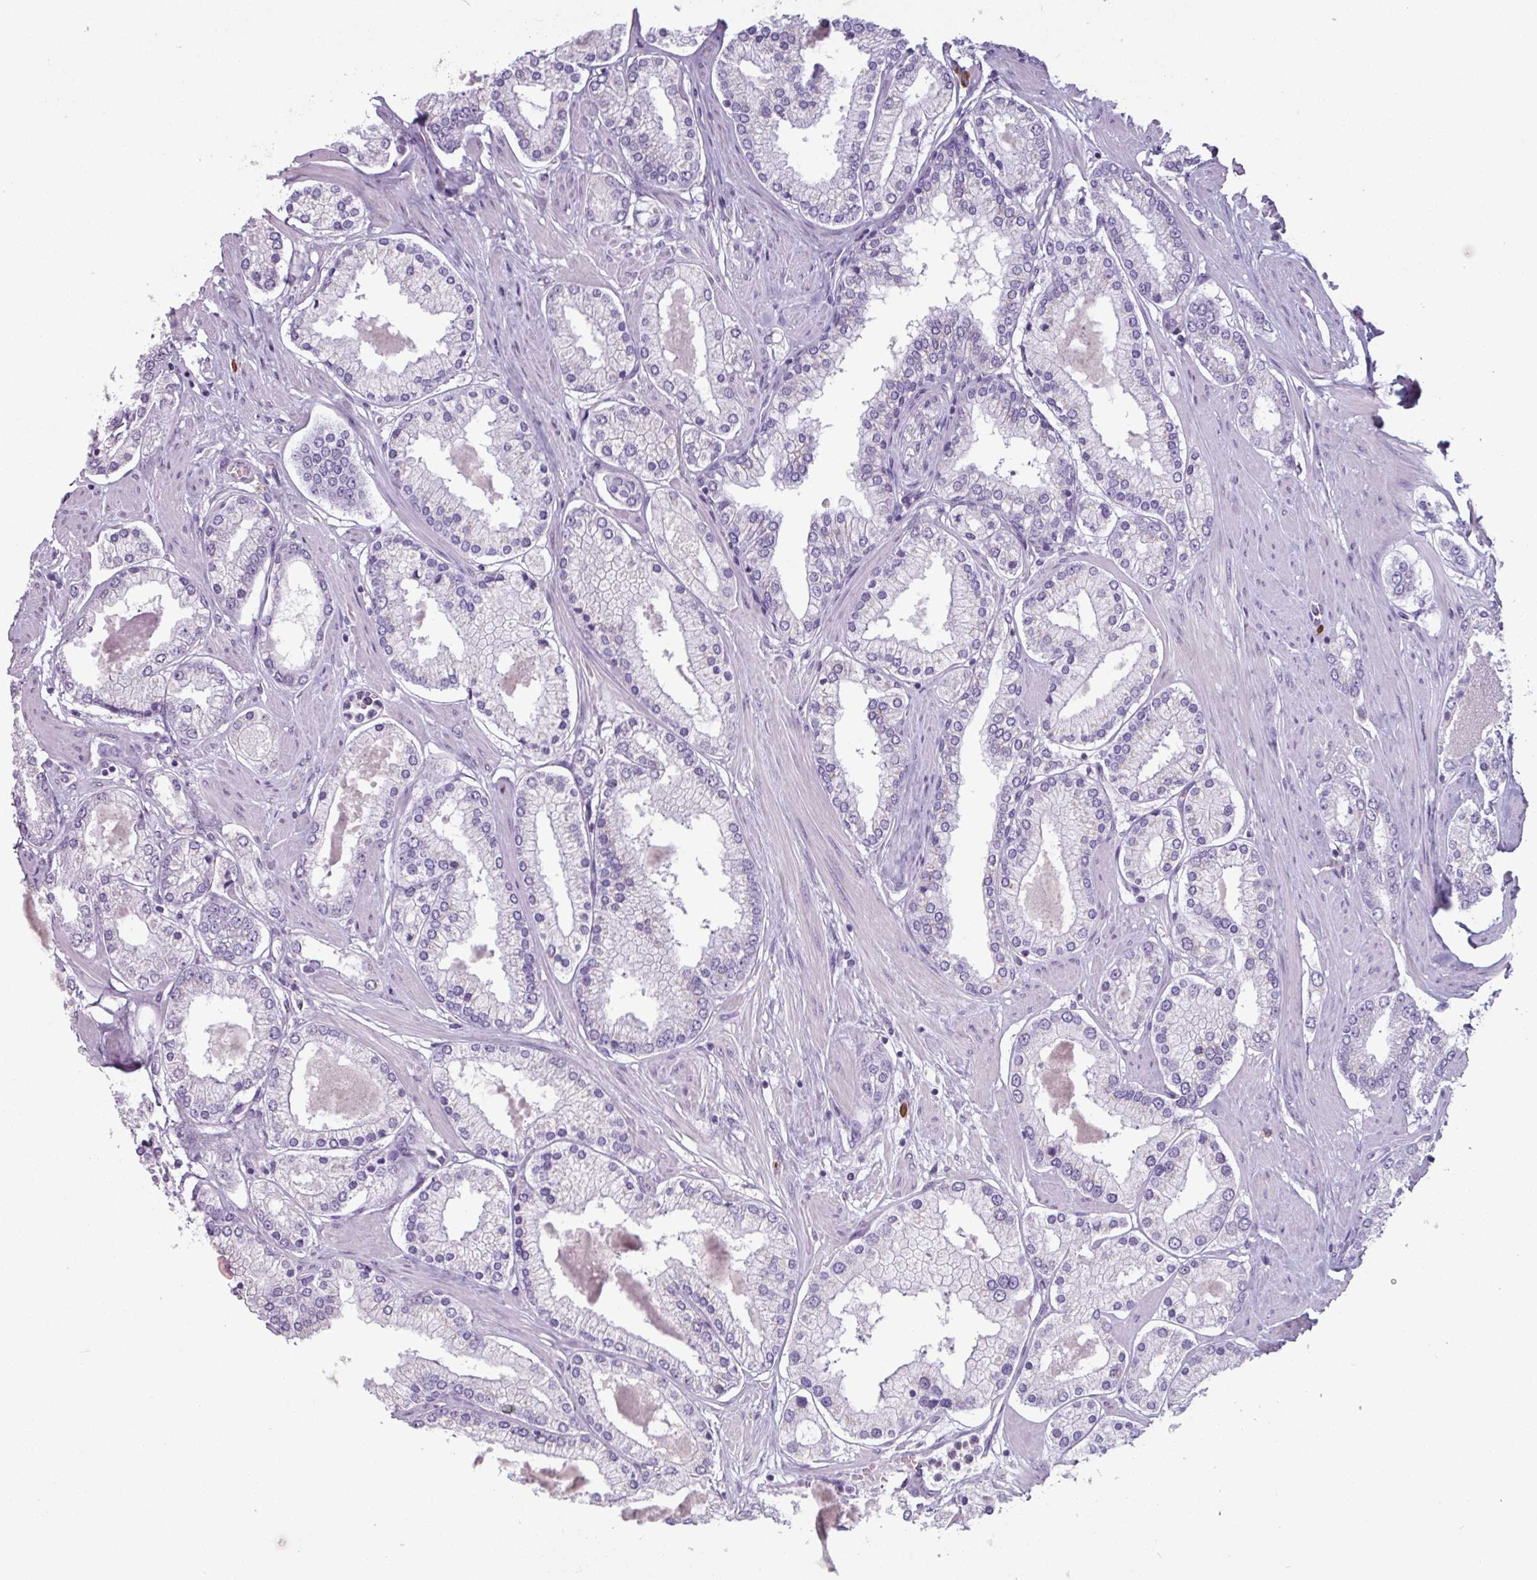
{"staining": {"intensity": "negative", "quantity": "none", "location": "none"}, "tissue": "prostate cancer", "cell_type": "Tumor cells", "image_type": "cancer", "snomed": [{"axis": "morphology", "description": "Adenocarcinoma, Low grade"}, {"axis": "topography", "description": "Prostate"}], "caption": "Tumor cells are negative for brown protein staining in prostate cancer (adenocarcinoma (low-grade)).", "gene": "ADGRE1", "patient": {"sex": "male", "age": 42}}